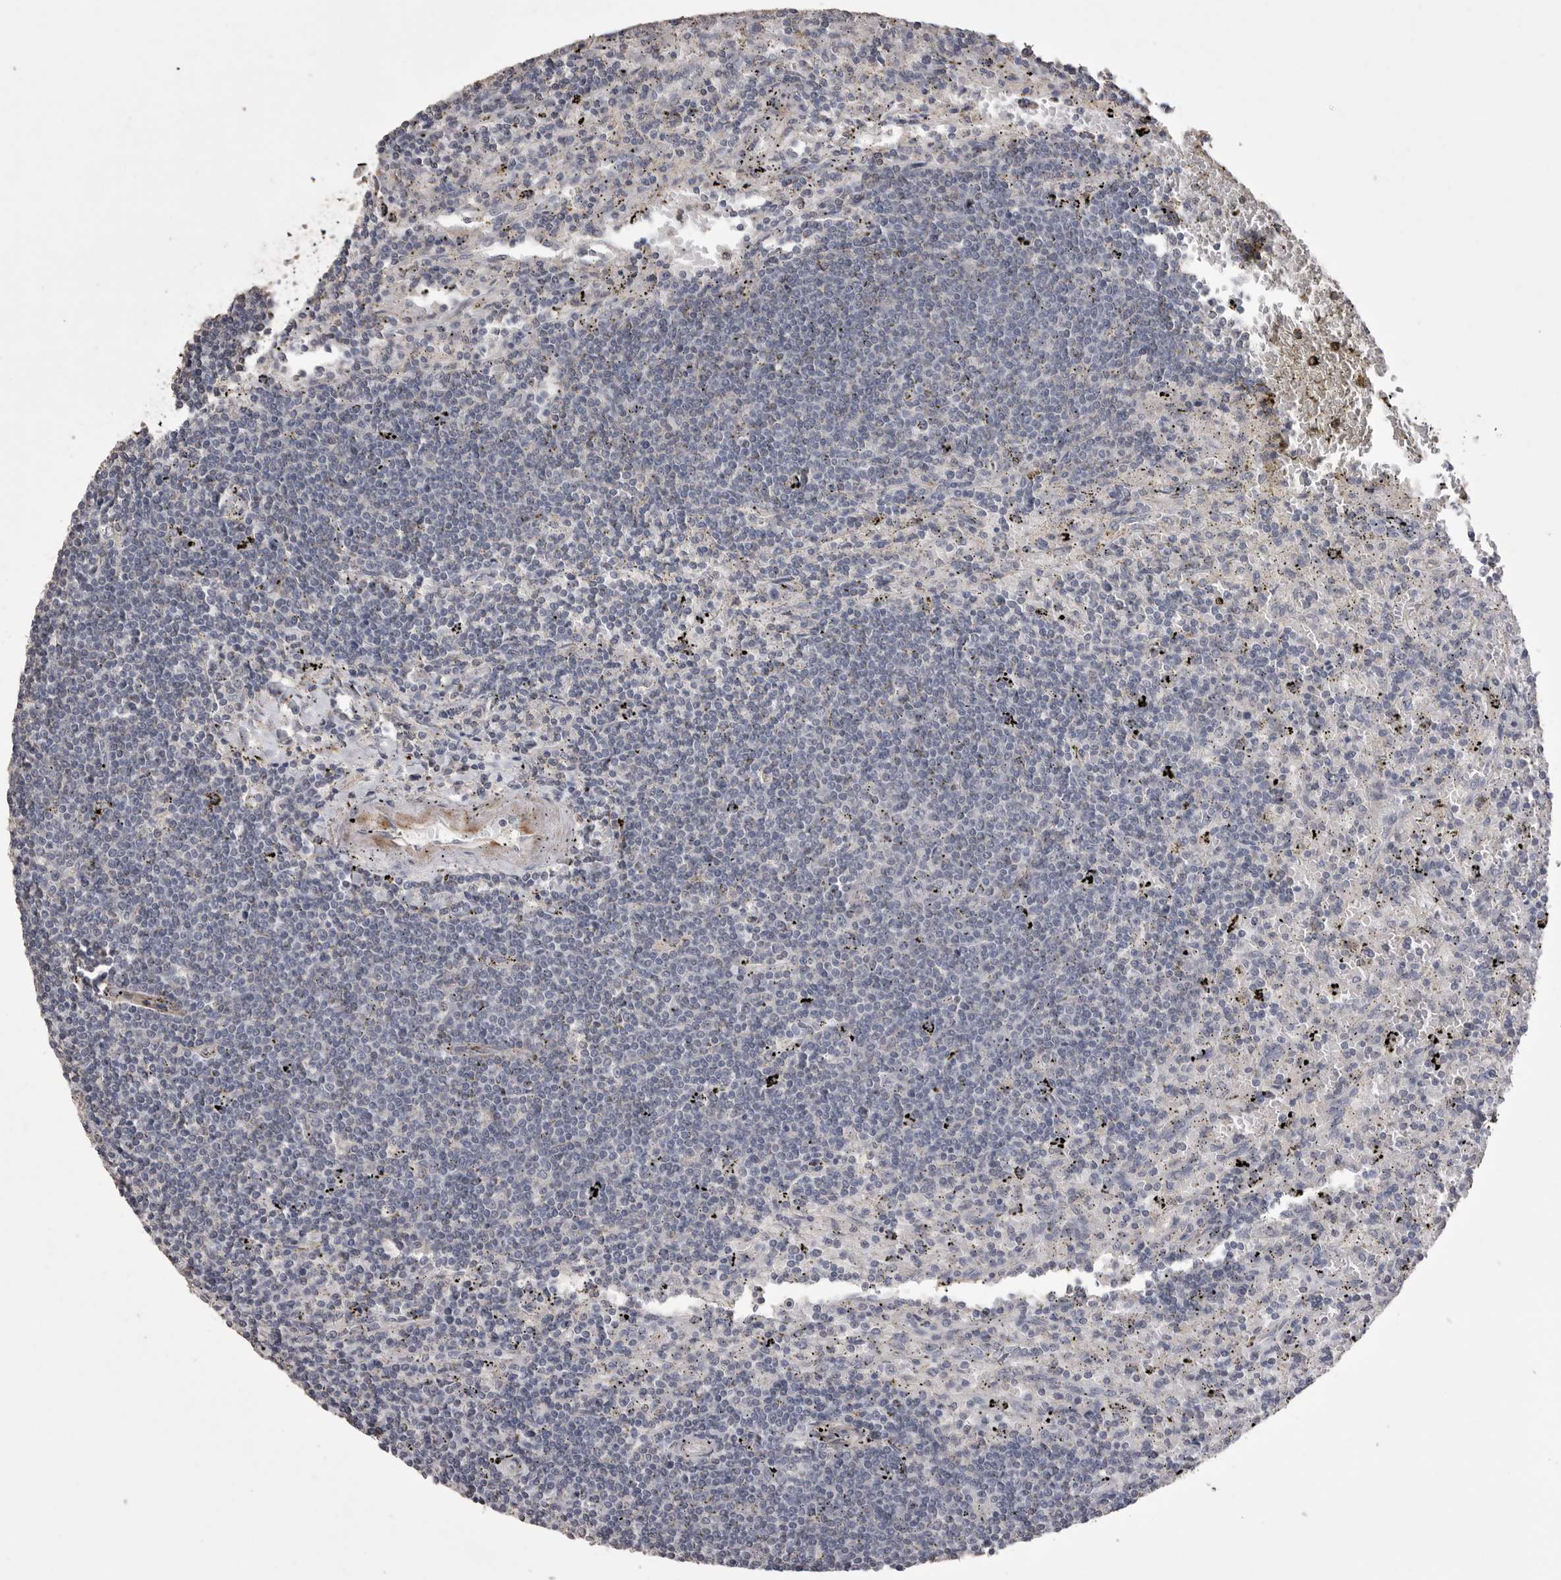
{"staining": {"intensity": "negative", "quantity": "none", "location": "none"}, "tissue": "lymphoma", "cell_type": "Tumor cells", "image_type": "cancer", "snomed": [{"axis": "morphology", "description": "Malignant lymphoma, non-Hodgkin's type, Low grade"}, {"axis": "topography", "description": "Spleen"}], "caption": "Immunohistochemistry image of neoplastic tissue: human malignant lymphoma, non-Hodgkin's type (low-grade) stained with DAB (3,3'-diaminobenzidine) reveals no significant protein expression in tumor cells.", "gene": "MMP7", "patient": {"sex": "male", "age": 76}}